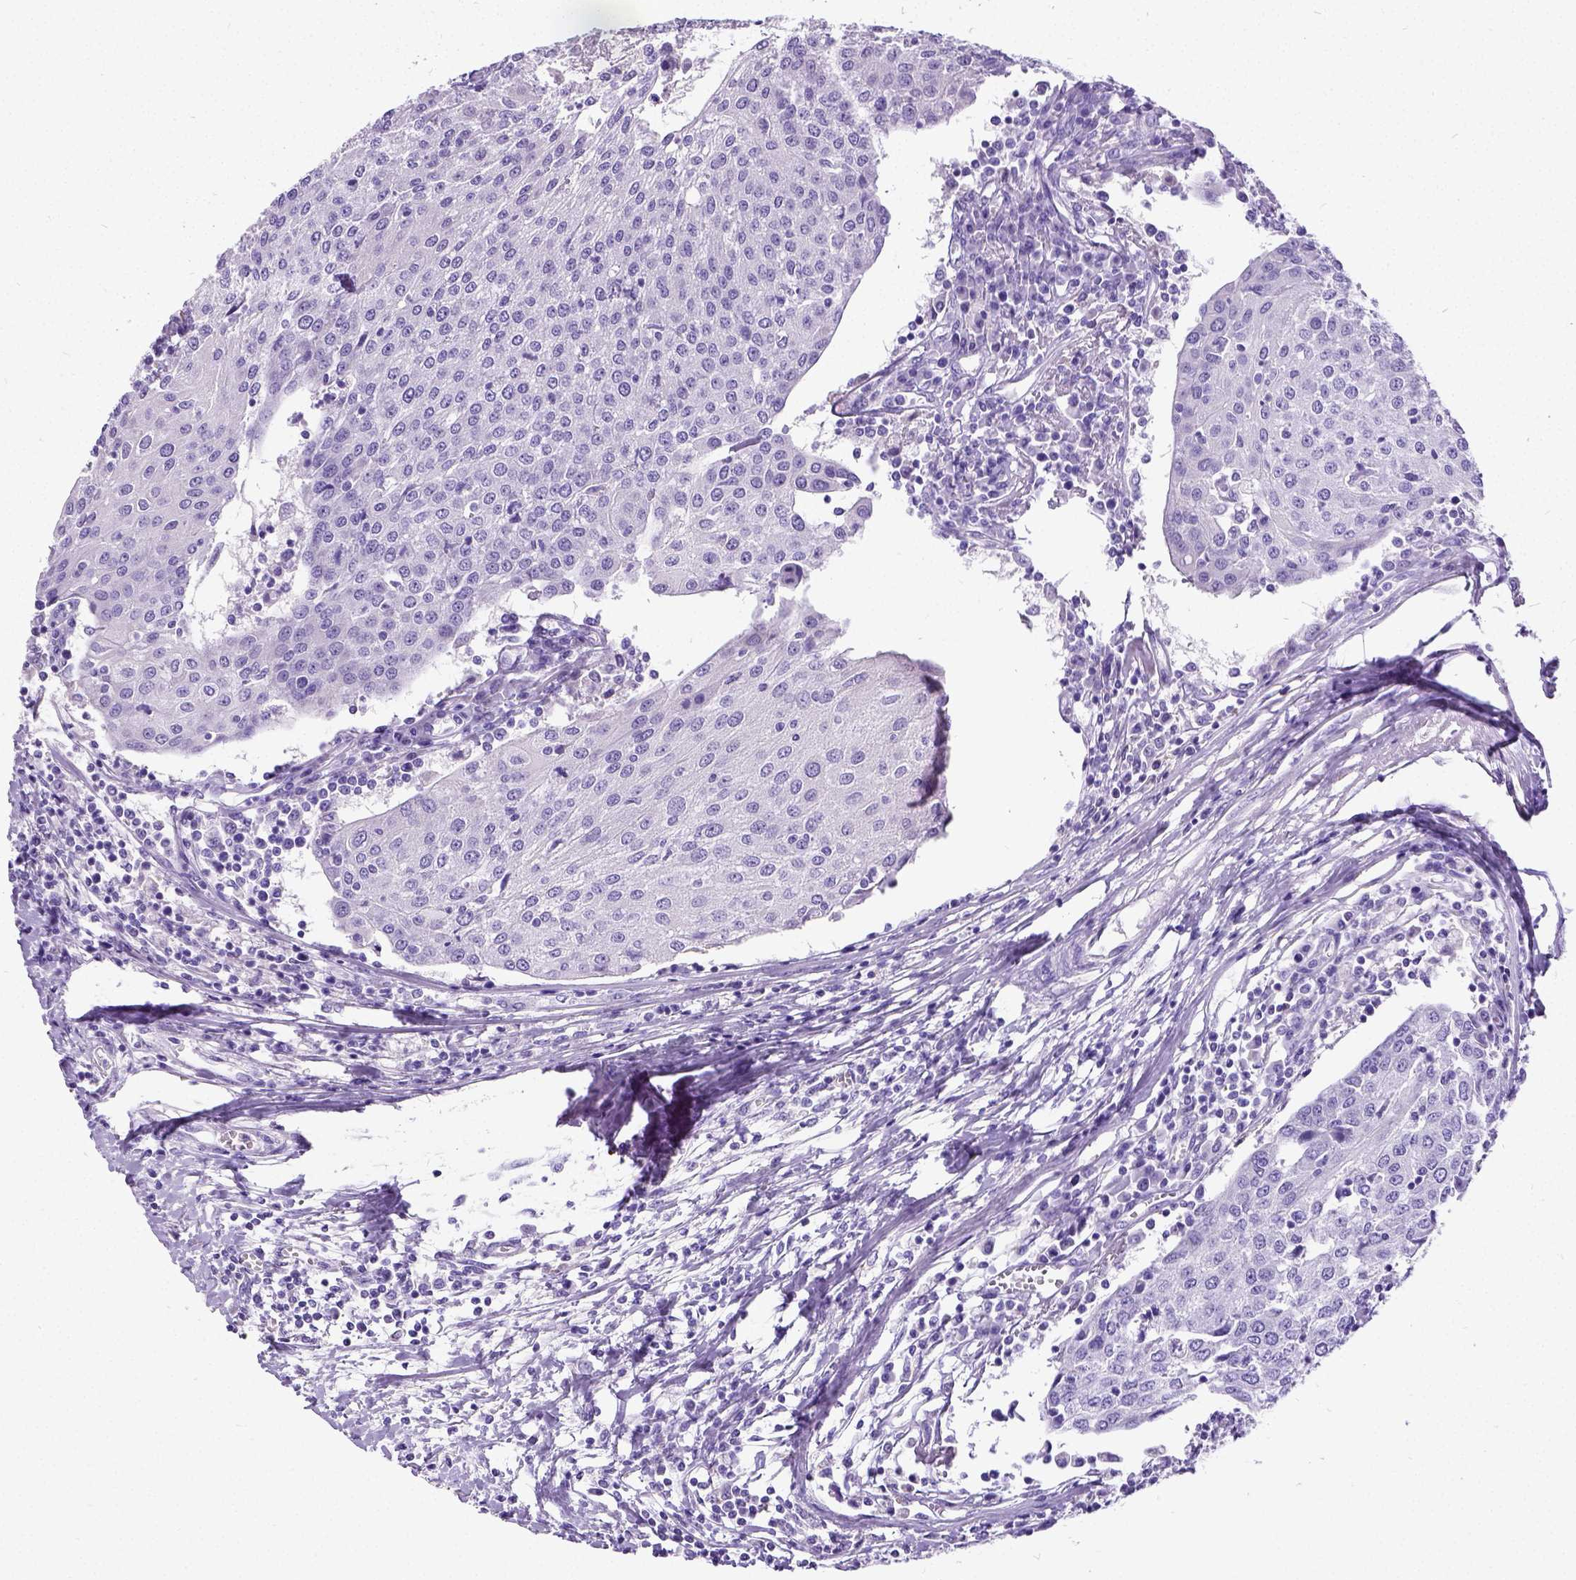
{"staining": {"intensity": "negative", "quantity": "none", "location": "none"}, "tissue": "urothelial cancer", "cell_type": "Tumor cells", "image_type": "cancer", "snomed": [{"axis": "morphology", "description": "Urothelial carcinoma, High grade"}, {"axis": "topography", "description": "Urinary bladder"}], "caption": "Immunohistochemical staining of human urothelial carcinoma (high-grade) displays no significant positivity in tumor cells.", "gene": "SATB2", "patient": {"sex": "female", "age": 85}}